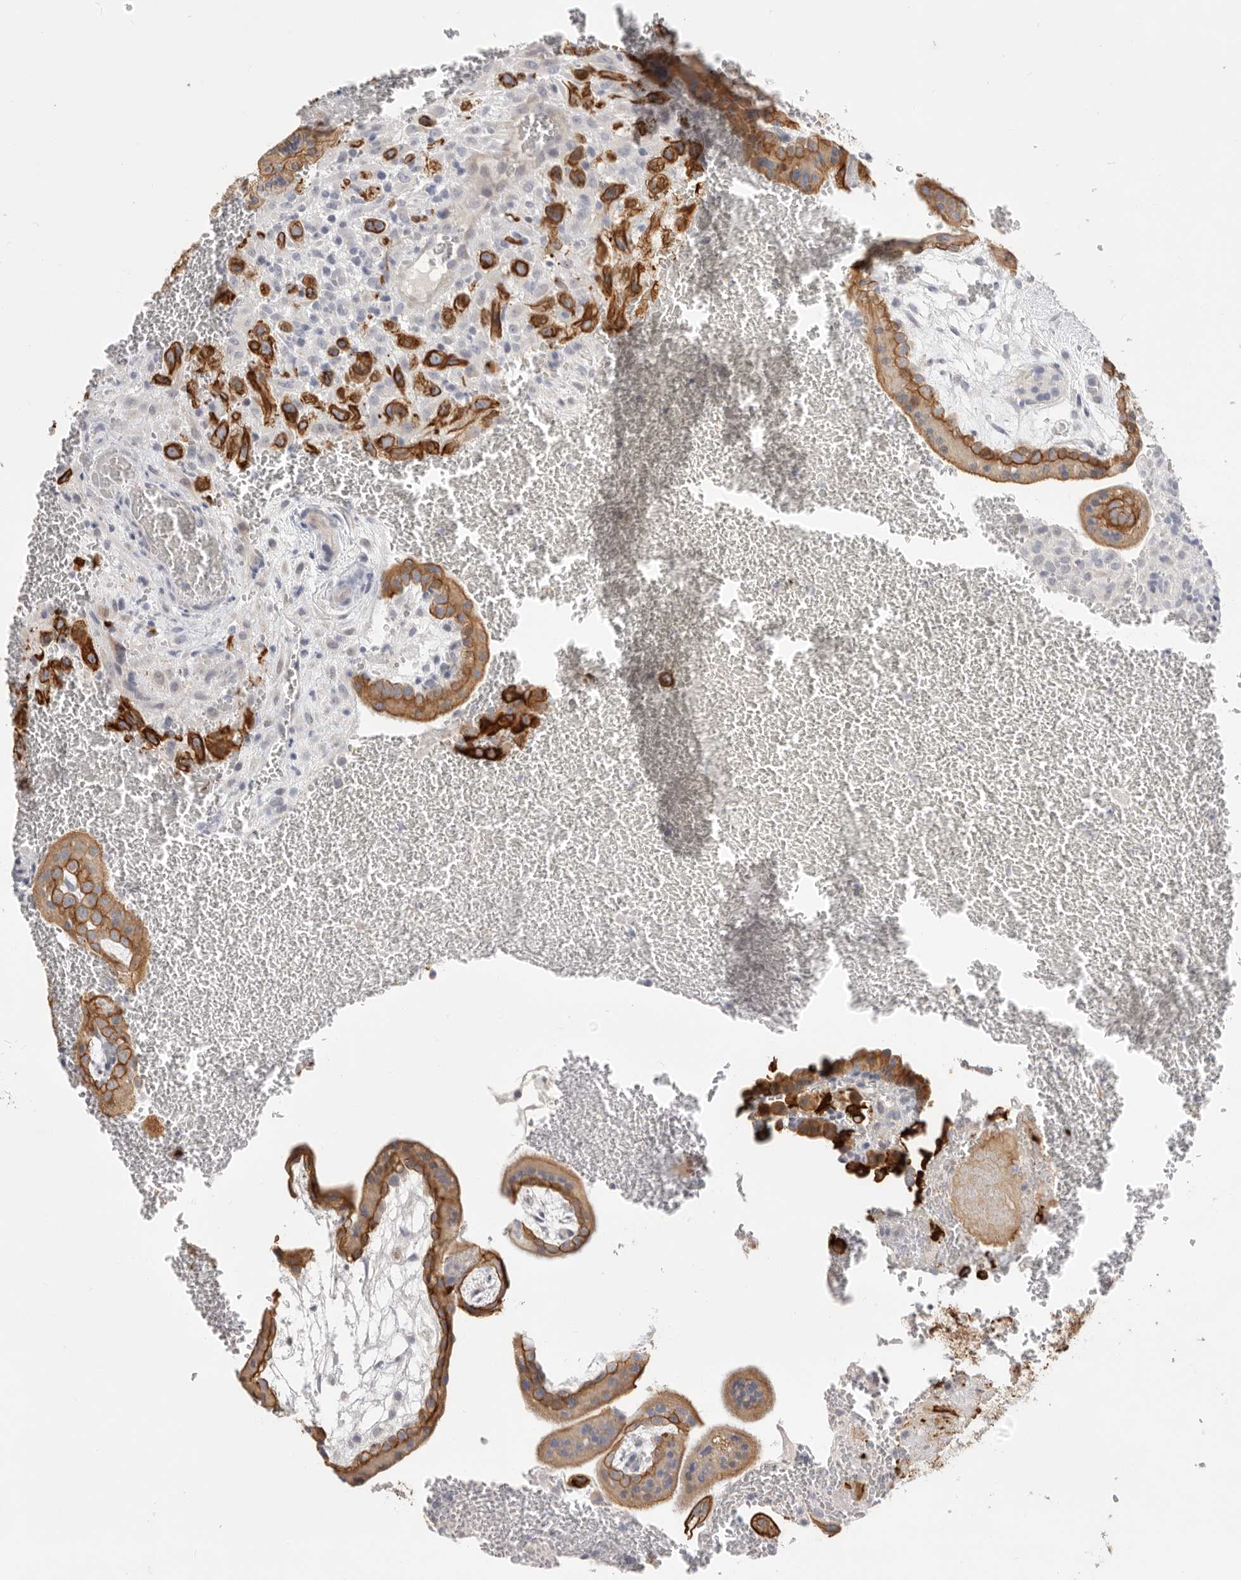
{"staining": {"intensity": "strong", "quantity": "25%-75%", "location": "cytoplasmic/membranous"}, "tissue": "placenta", "cell_type": "Decidual cells", "image_type": "normal", "snomed": [{"axis": "morphology", "description": "Normal tissue, NOS"}, {"axis": "topography", "description": "Placenta"}], "caption": "Normal placenta was stained to show a protein in brown. There is high levels of strong cytoplasmic/membranous positivity in about 25%-75% of decidual cells. The staining was performed using DAB (3,3'-diaminobenzidine), with brown indicating positive protein expression. Nuclei are stained blue with hematoxylin.", "gene": "USH1C", "patient": {"sex": "female", "age": 35}}